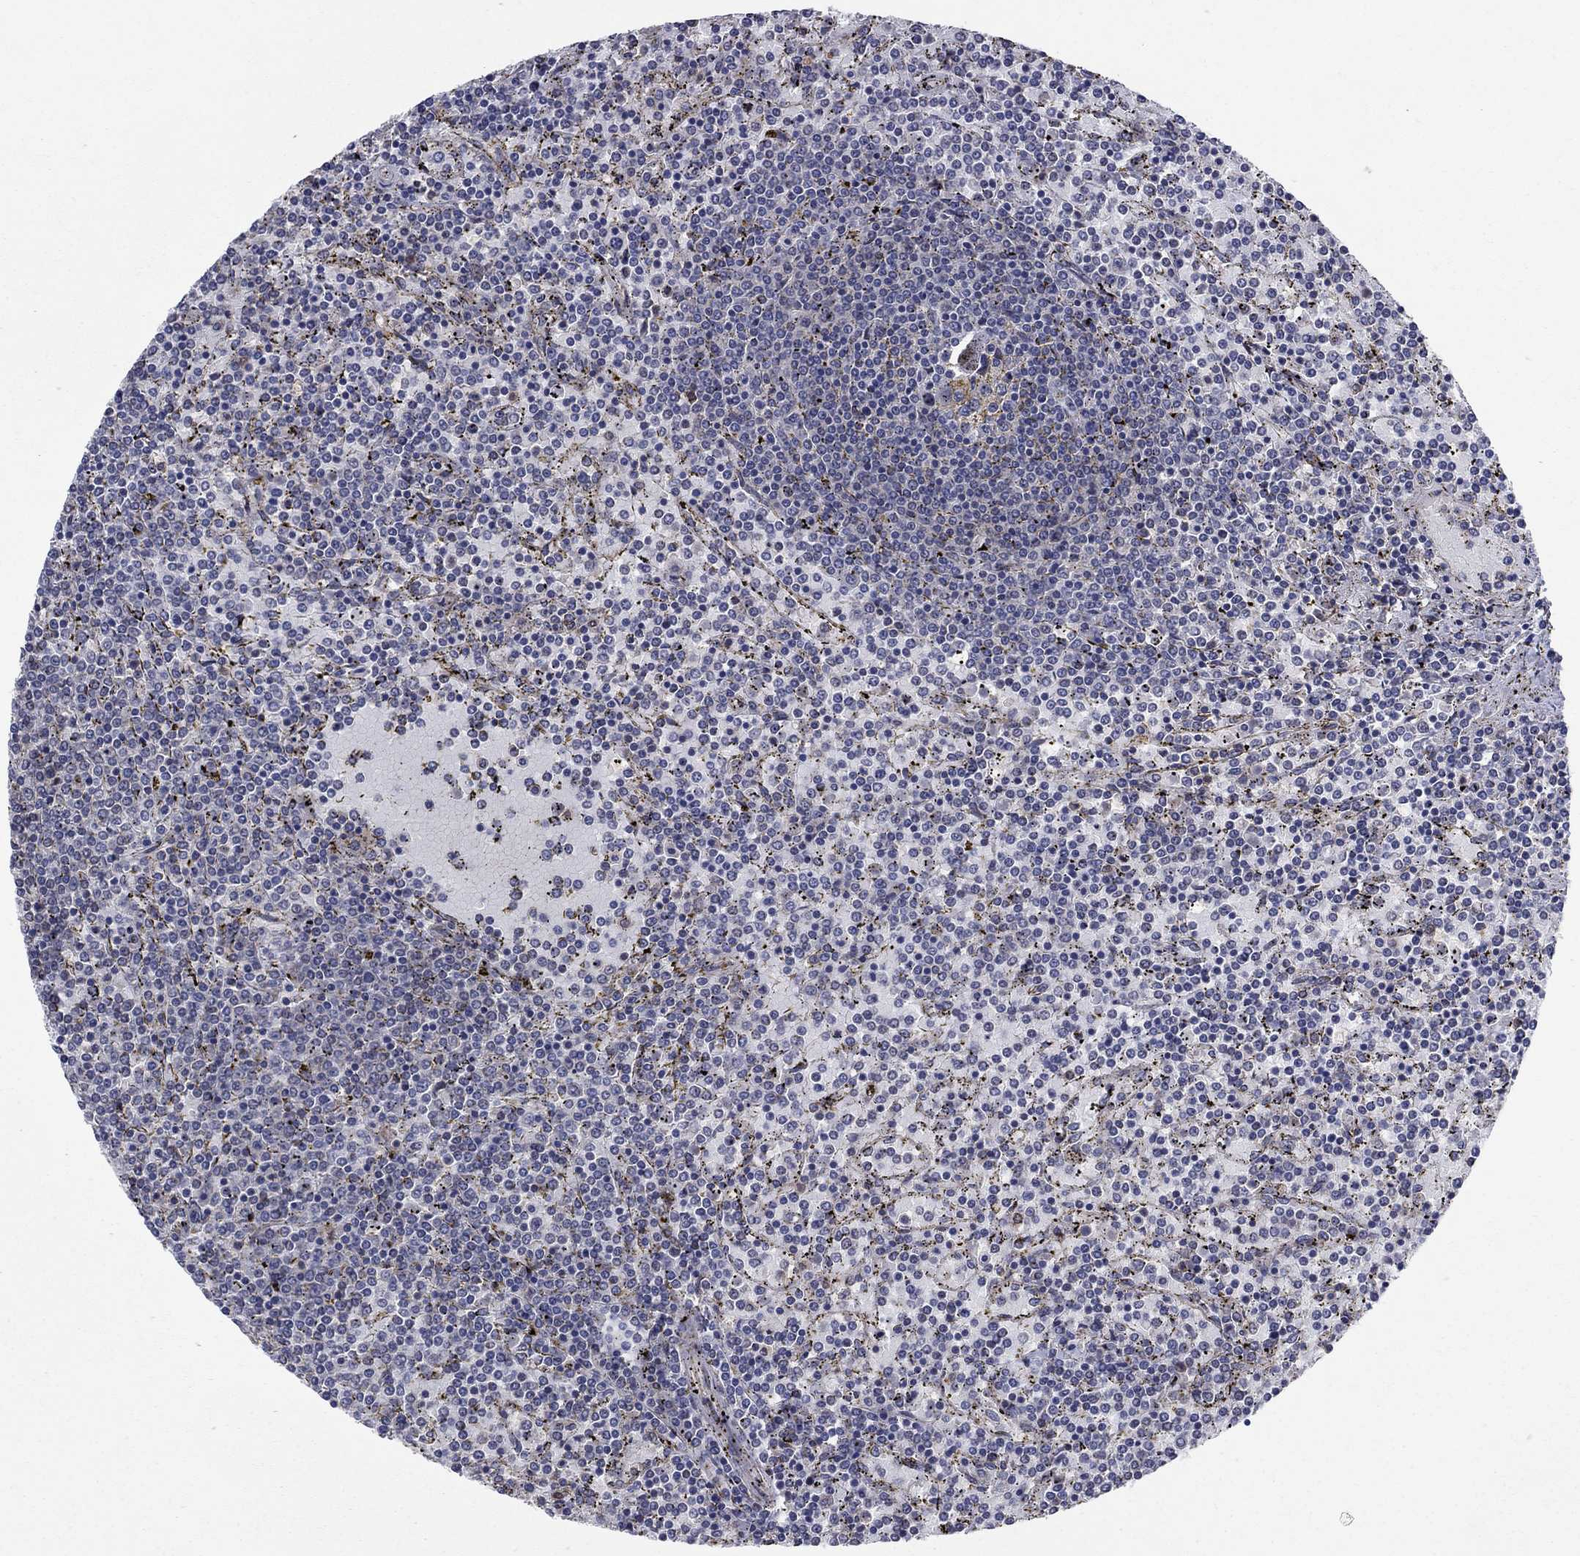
{"staining": {"intensity": "negative", "quantity": "none", "location": "none"}, "tissue": "lymphoma", "cell_type": "Tumor cells", "image_type": "cancer", "snomed": [{"axis": "morphology", "description": "Malignant lymphoma, non-Hodgkin's type, Low grade"}, {"axis": "topography", "description": "Spleen"}], "caption": "Tumor cells are negative for brown protein staining in low-grade malignant lymphoma, non-Hodgkin's type. (DAB (3,3'-diaminobenzidine) IHC with hematoxylin counter stain).", "gene": "MSRB1", "patient": {"sex": "female", "age": 77}}